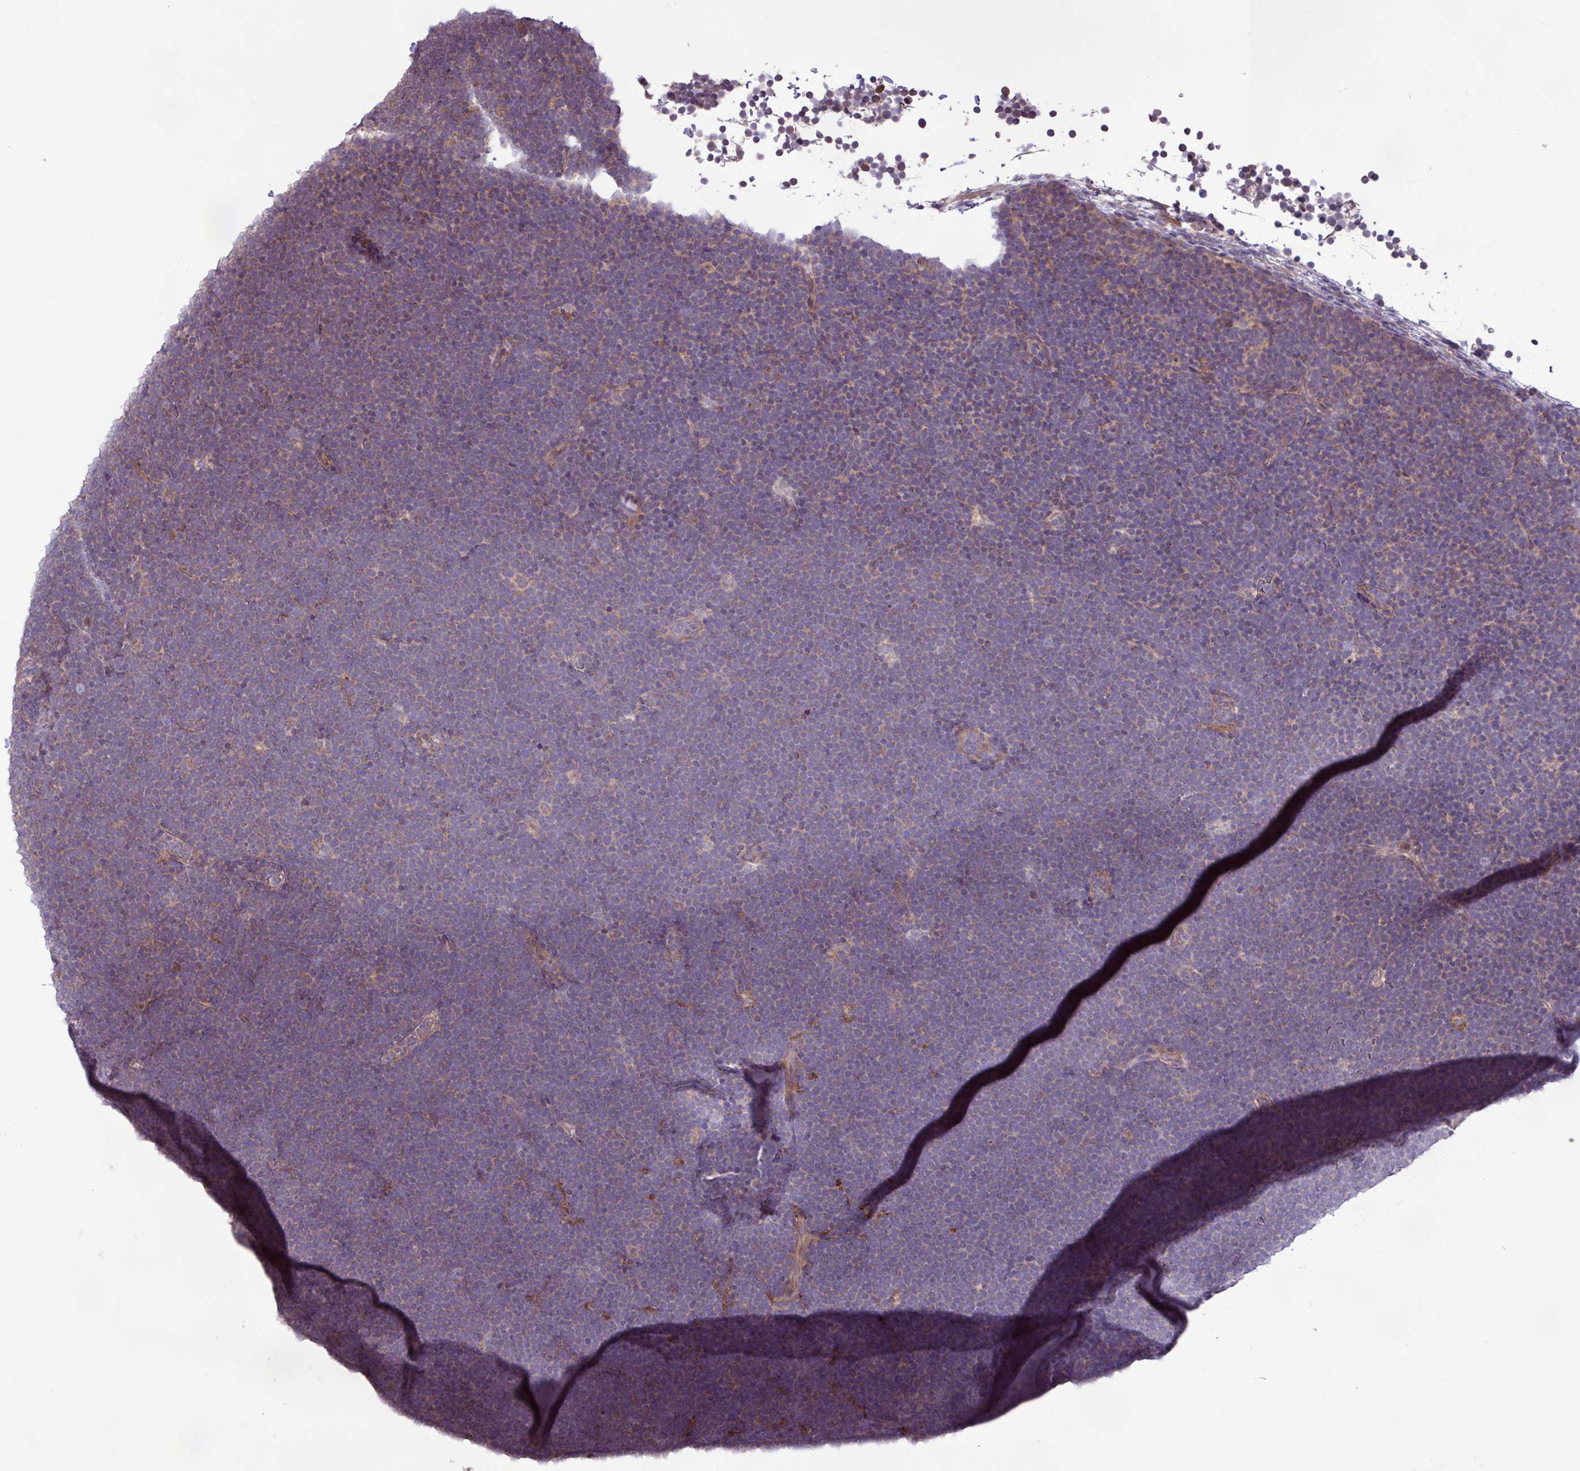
{"staining": {"intensity": "negative", "quantity": "none", "location": "none"}, "tissue": "lymphoma", "cell_type": "Tumor cells", "image_type": "cancer", "snomed": [{"axis": "morphology", "description": "Malignant lymphoma, non-Hodgkin's type, High grade"}, {"axis": "topography", "description": "Lymph node"}], "caption": "Immunohistochemistry photomicrograph of malignant lymphoma, non-Hodgkin's type (high-grade) stained for a protein (brown), which demonstrates no positivity in tumor cells.", "gene": "ARHGEF25", "patient": {"sex": "male", "age": 13}}